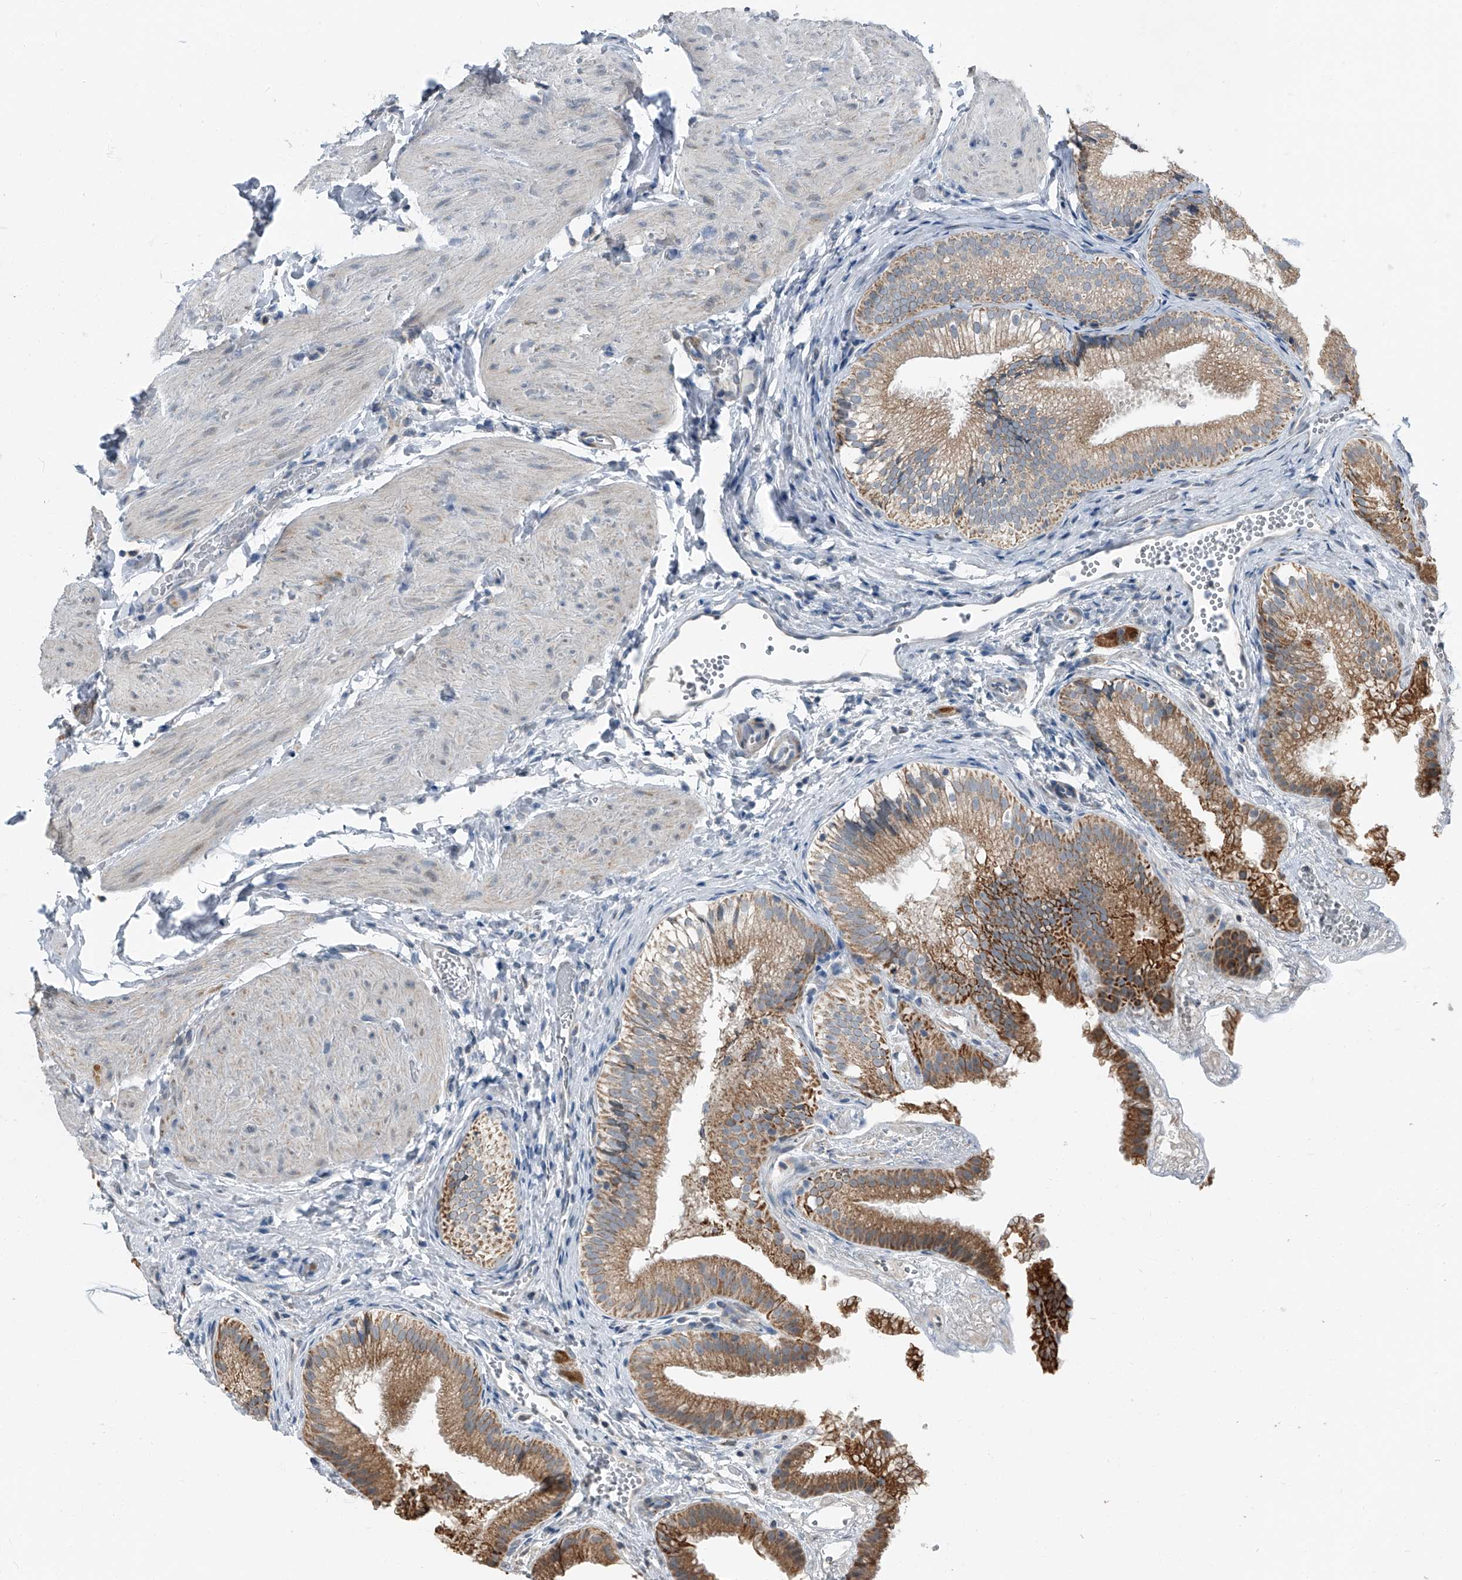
{"staining": {"intensity": "moderate", "quantity": ">75%", "location": "cytoplasmic/membranous"}, "tissue": "gallbladder", "cell_type": "Glandular cells", "image_type": "normal", "snomed": [{"axis": "morphology", "description": "Normal tissue, NOS"}, {"axis": "topography", "description": "Gallbladder"}], "caption": "Protein expression analysis of benign gallbladder displays moderate cytoplasmic/membranous expression in about >75% of glandular cells. (DAB (3,3'-diaminobenzidine) IHC, brown staining for protein, blue staining for nuclei).", "gene": "CHRNA7", "patient": {"sex": "female", "age": 30}}